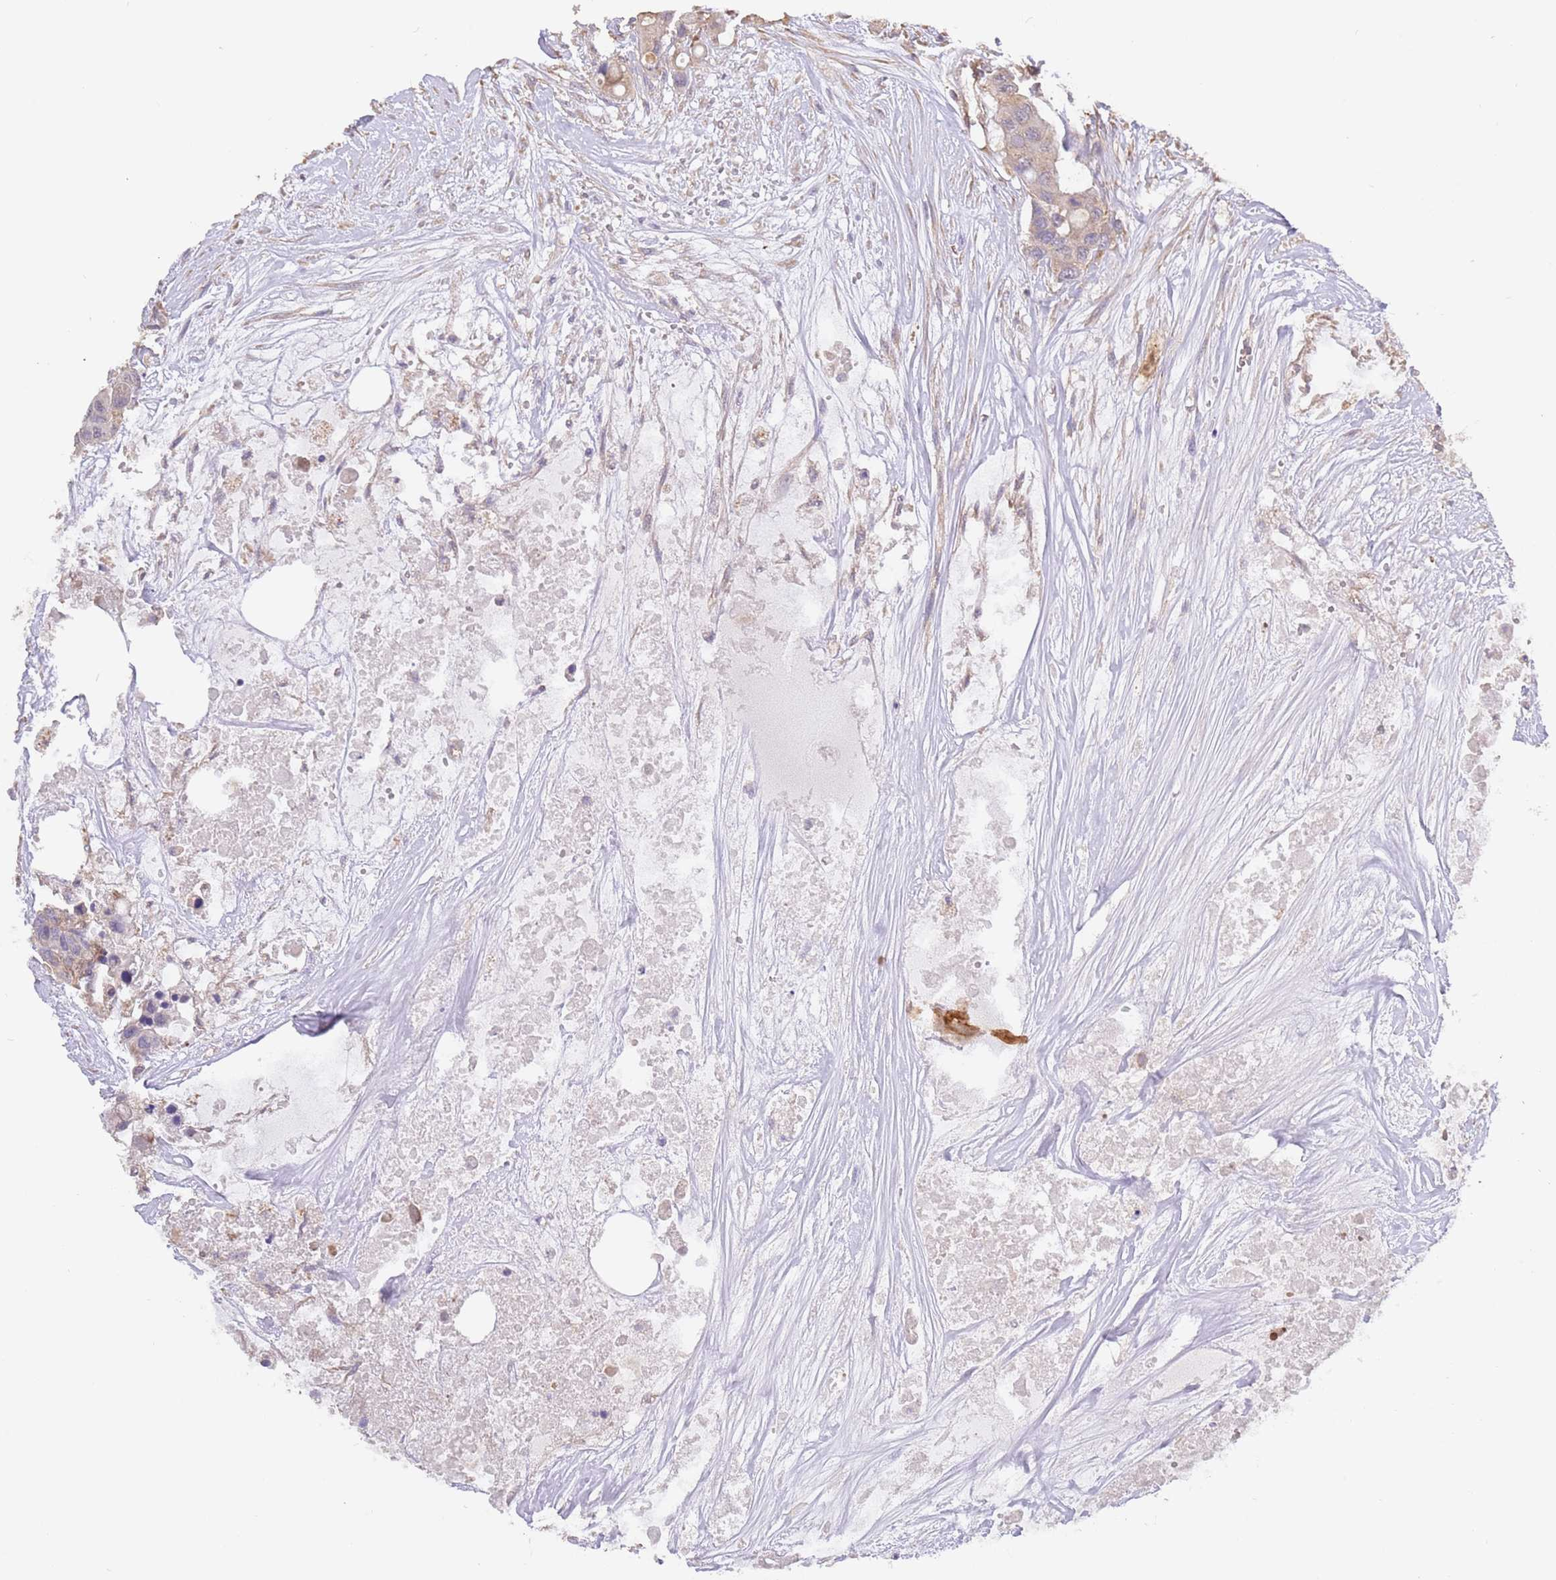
{"staining": {"intensity": "negative", "quantity": "none", "location": "none"}, "tissue": "colorectal cancer", "cell_type": "Tumor cells", "image_type": "cancer", "snomed": [{"axis": "morphology", "description": "Adenocarcinoma, NOS"}, {"axis": "topography", "description": "Colon"}], "caption": "Tumor cells show no significant staining in adenocarcinoma (colorectal).", "gene": "DOCK9", "patient": {"sex": "male", "age": 77}}